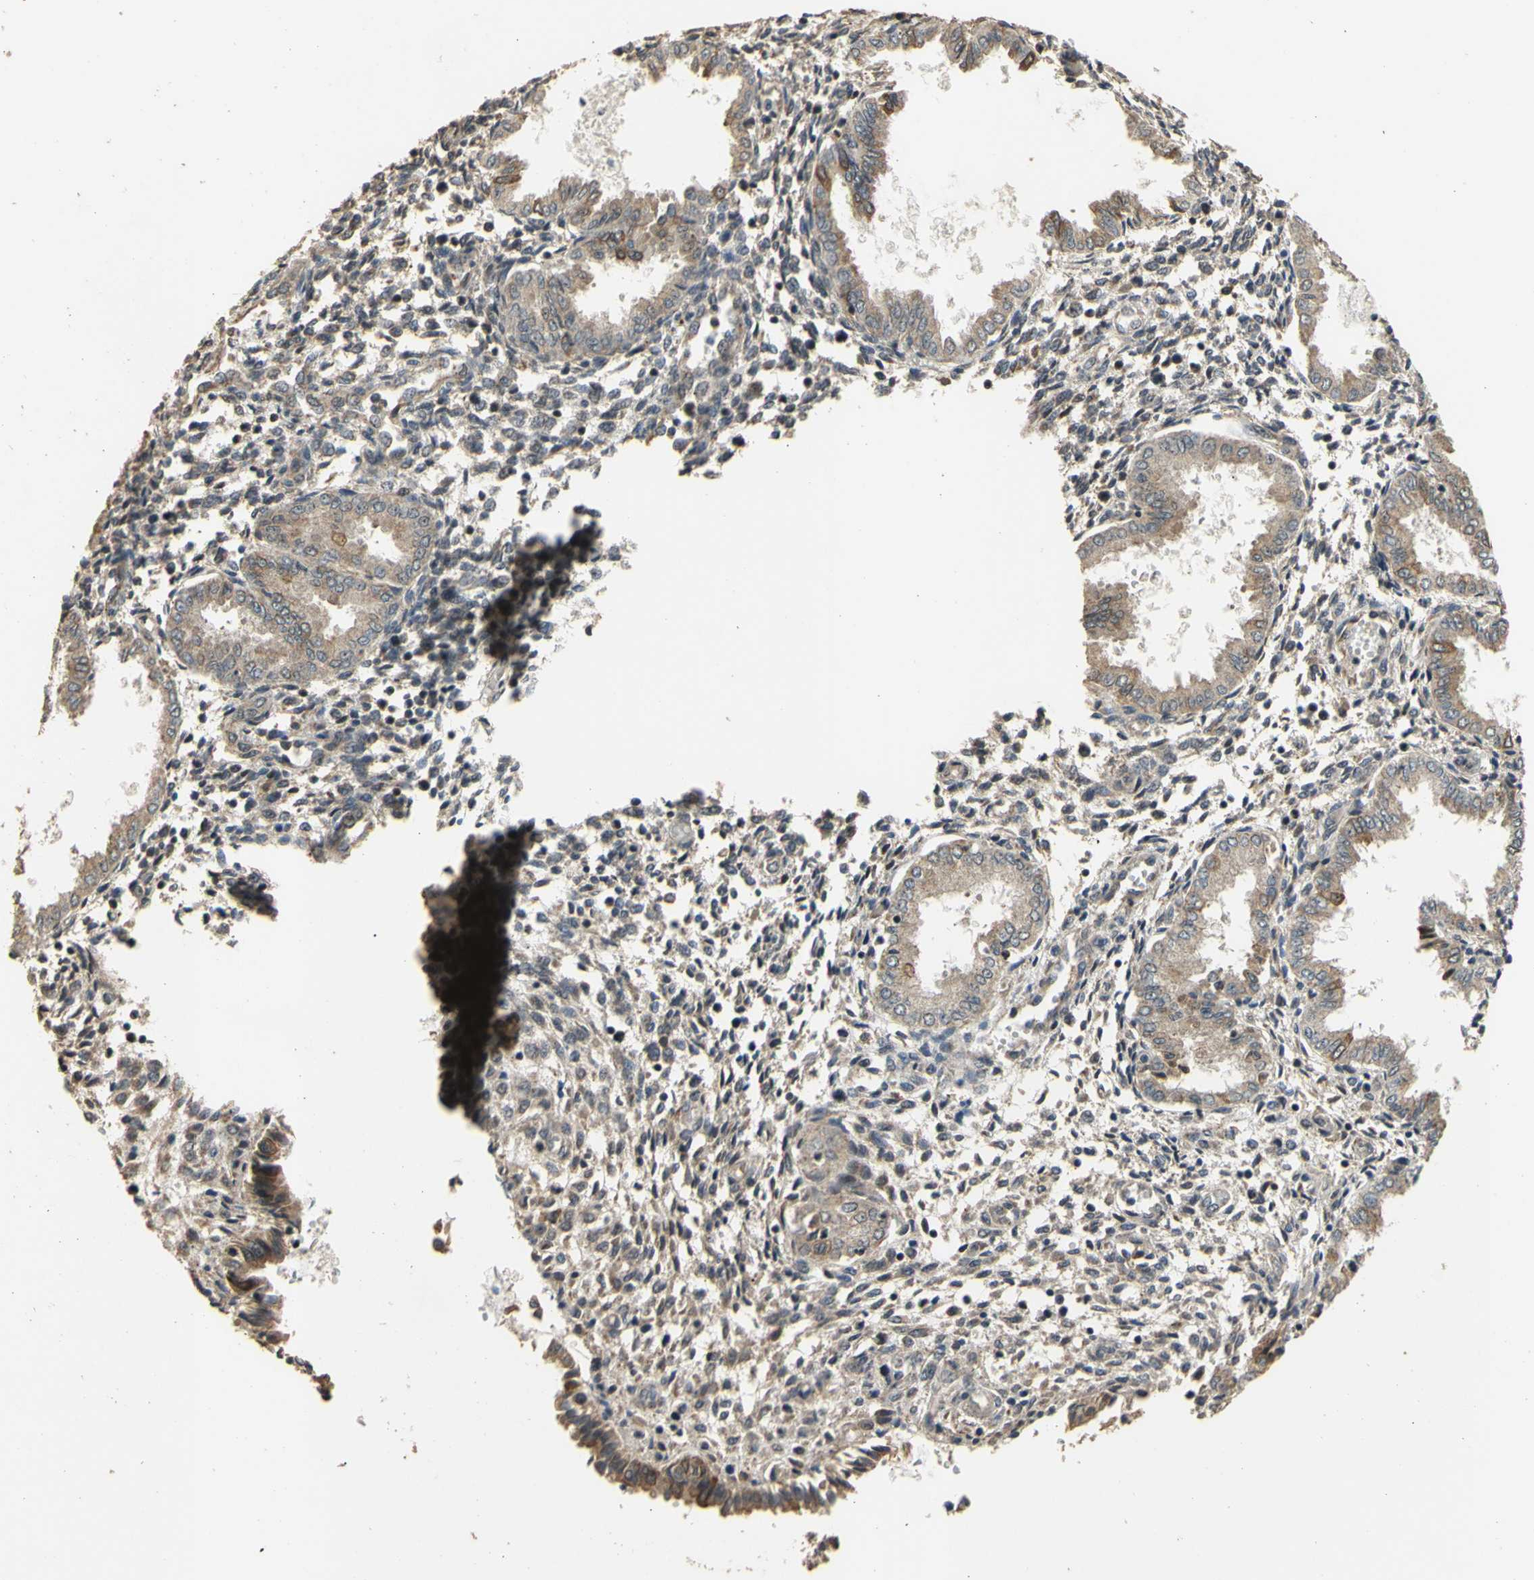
{"staining": {"intensity": "negative", "quantity": "none", "location": "none"}, "tissue": "endometrium", "cell_type": "Cells in endometrial stroma", "image_type": "normal", "snomed": [{"axis": "morphology", "description": "Normal tissue, NOS"}, {"axis": "topography", "description": "Endometrium"}], "caption": "Immunohistochemistry of benign endometrium displays no expression in cells in endometrial stroma.", "gene": "GTF2E2", "patient": {"sex": "female", "age": 33}}